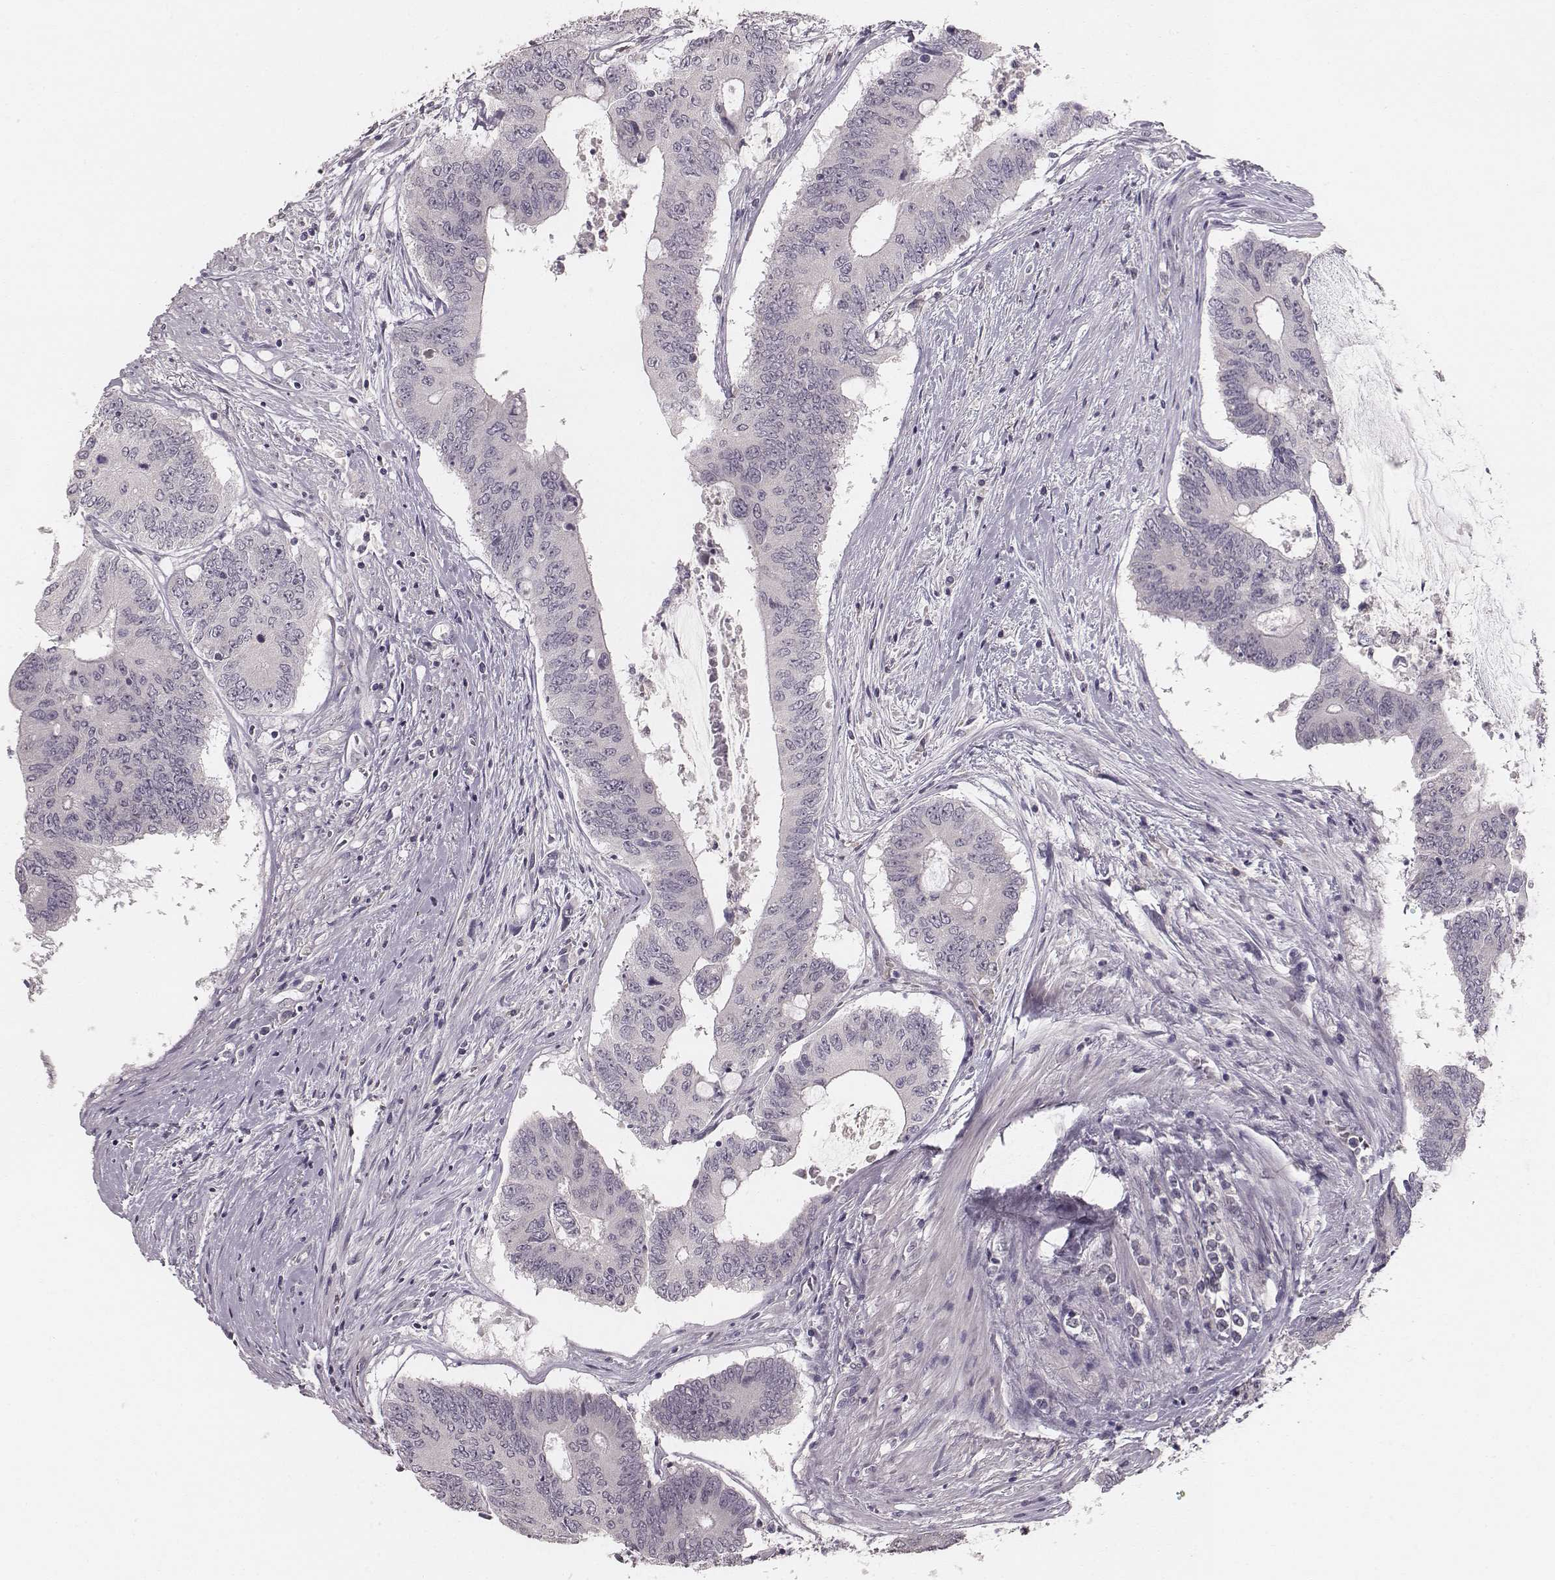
{"staining": {"intensity": "negative", "quantity": "none", "location": "none"}, "tissue": "colorectal cancer", "cell_type": "Tumor cells", "image_type": "cancer", "snomed": [{"axis": "morphology", "description": "Adenocarcinoma, NOS"}, {"axis": "topography", "description": "Rectum"}], "caption": "The image shows no significant expression in tumor cells of colorectal adenocarcinoma.", "gene": "LY6K", "patient": {"sex": "male", "age": 59}}